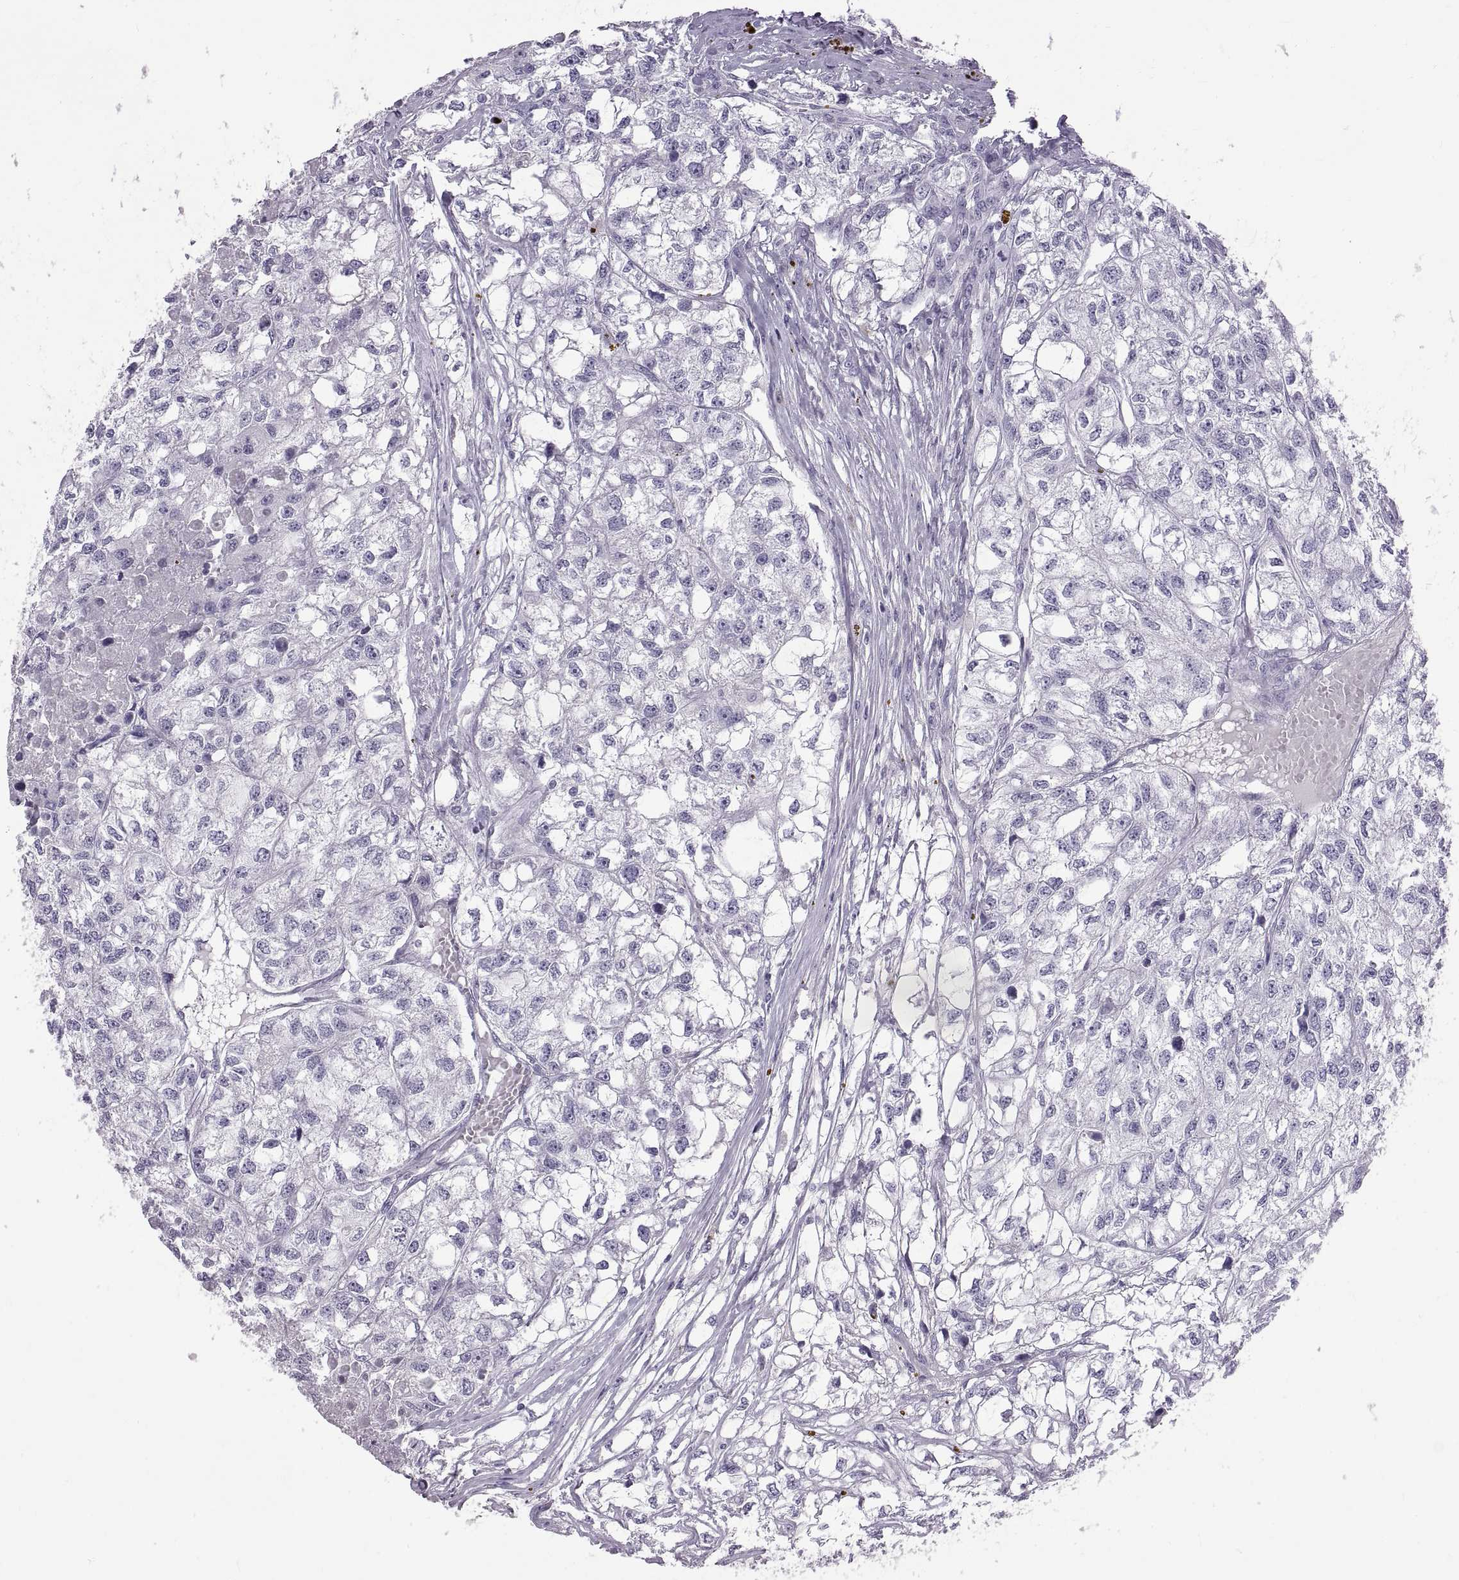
{"staining": {"intensity": "negative", "quantity": "none", "location": "none"}, "tissue": "renal cancer", "cell_type": "Tumor cells", "image_type": "cancer", "snomed": [{"axis": "morphology", "description": "Adenocarcinoma, NOS"}, {"axis": "topography", "description": "Kidney"}], "caption": "IHC photomicrograph of renal cancer (adenocarcinoma) stained for a protein (brown), which displays no expression in tumor cells.", "gene": "WFDC8", "patient": {"sex": "male", "age": 56}}